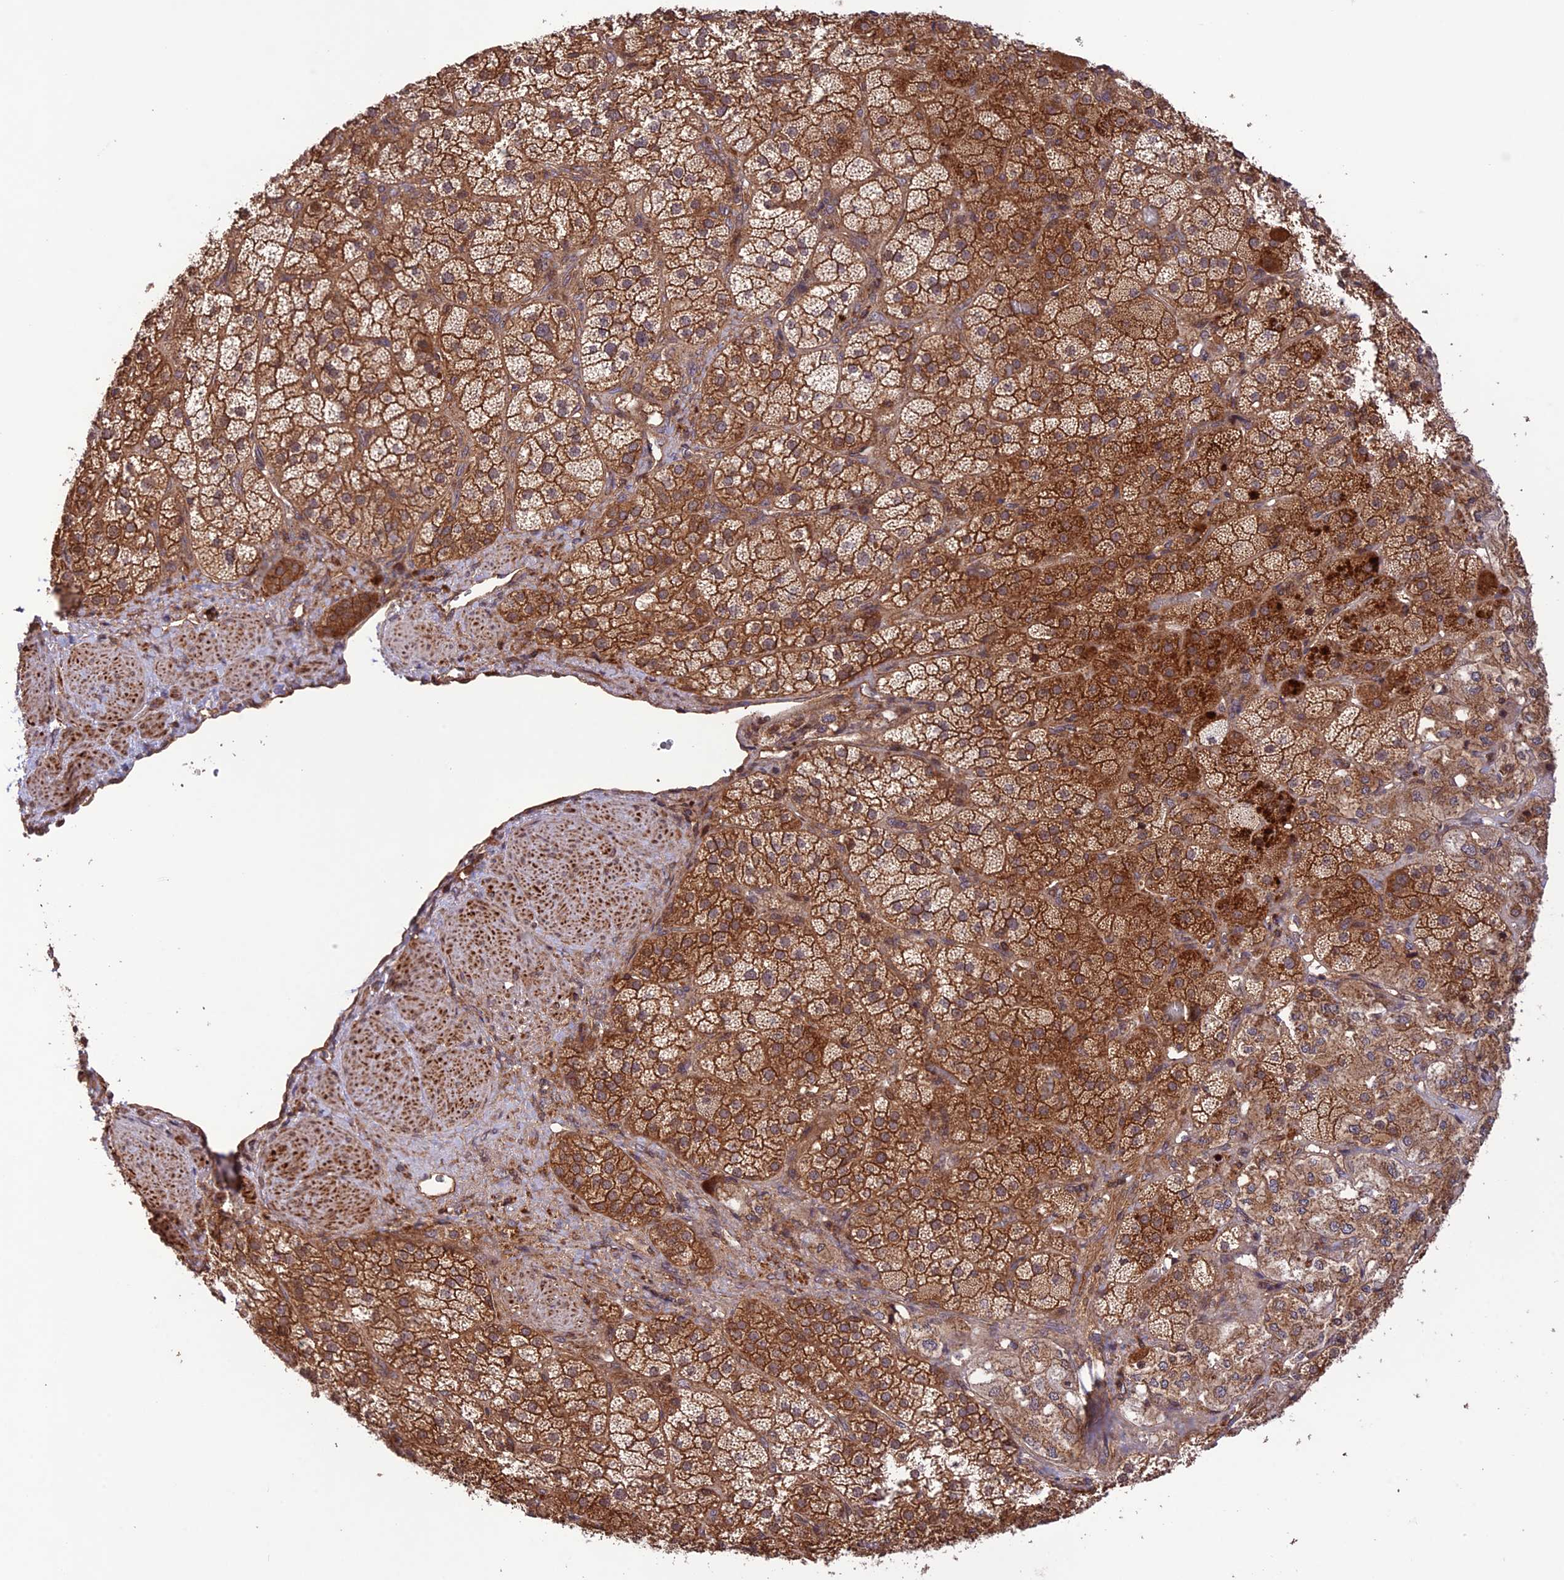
{"staining": {"intensity": "strong", "quantity": ">75%", "location": "cytoplasmic/membranous"}, "tissue": "adrenal gland", "cell_type": "Glandular cells", "image_type": "normal", "snomed": [{"axis": "morphology", "description": "Normal tissue, NOS"}, {"axis": "topography", "description": "Adrenal gland"}], "caption": "Protein analysis of normal adrenal gland reveals strong cytoplasmic/membranous expression in approximately >75% of glandular cells.", "gene": "FCHSD1", "patient": {"sex": "male", "age": 57}}